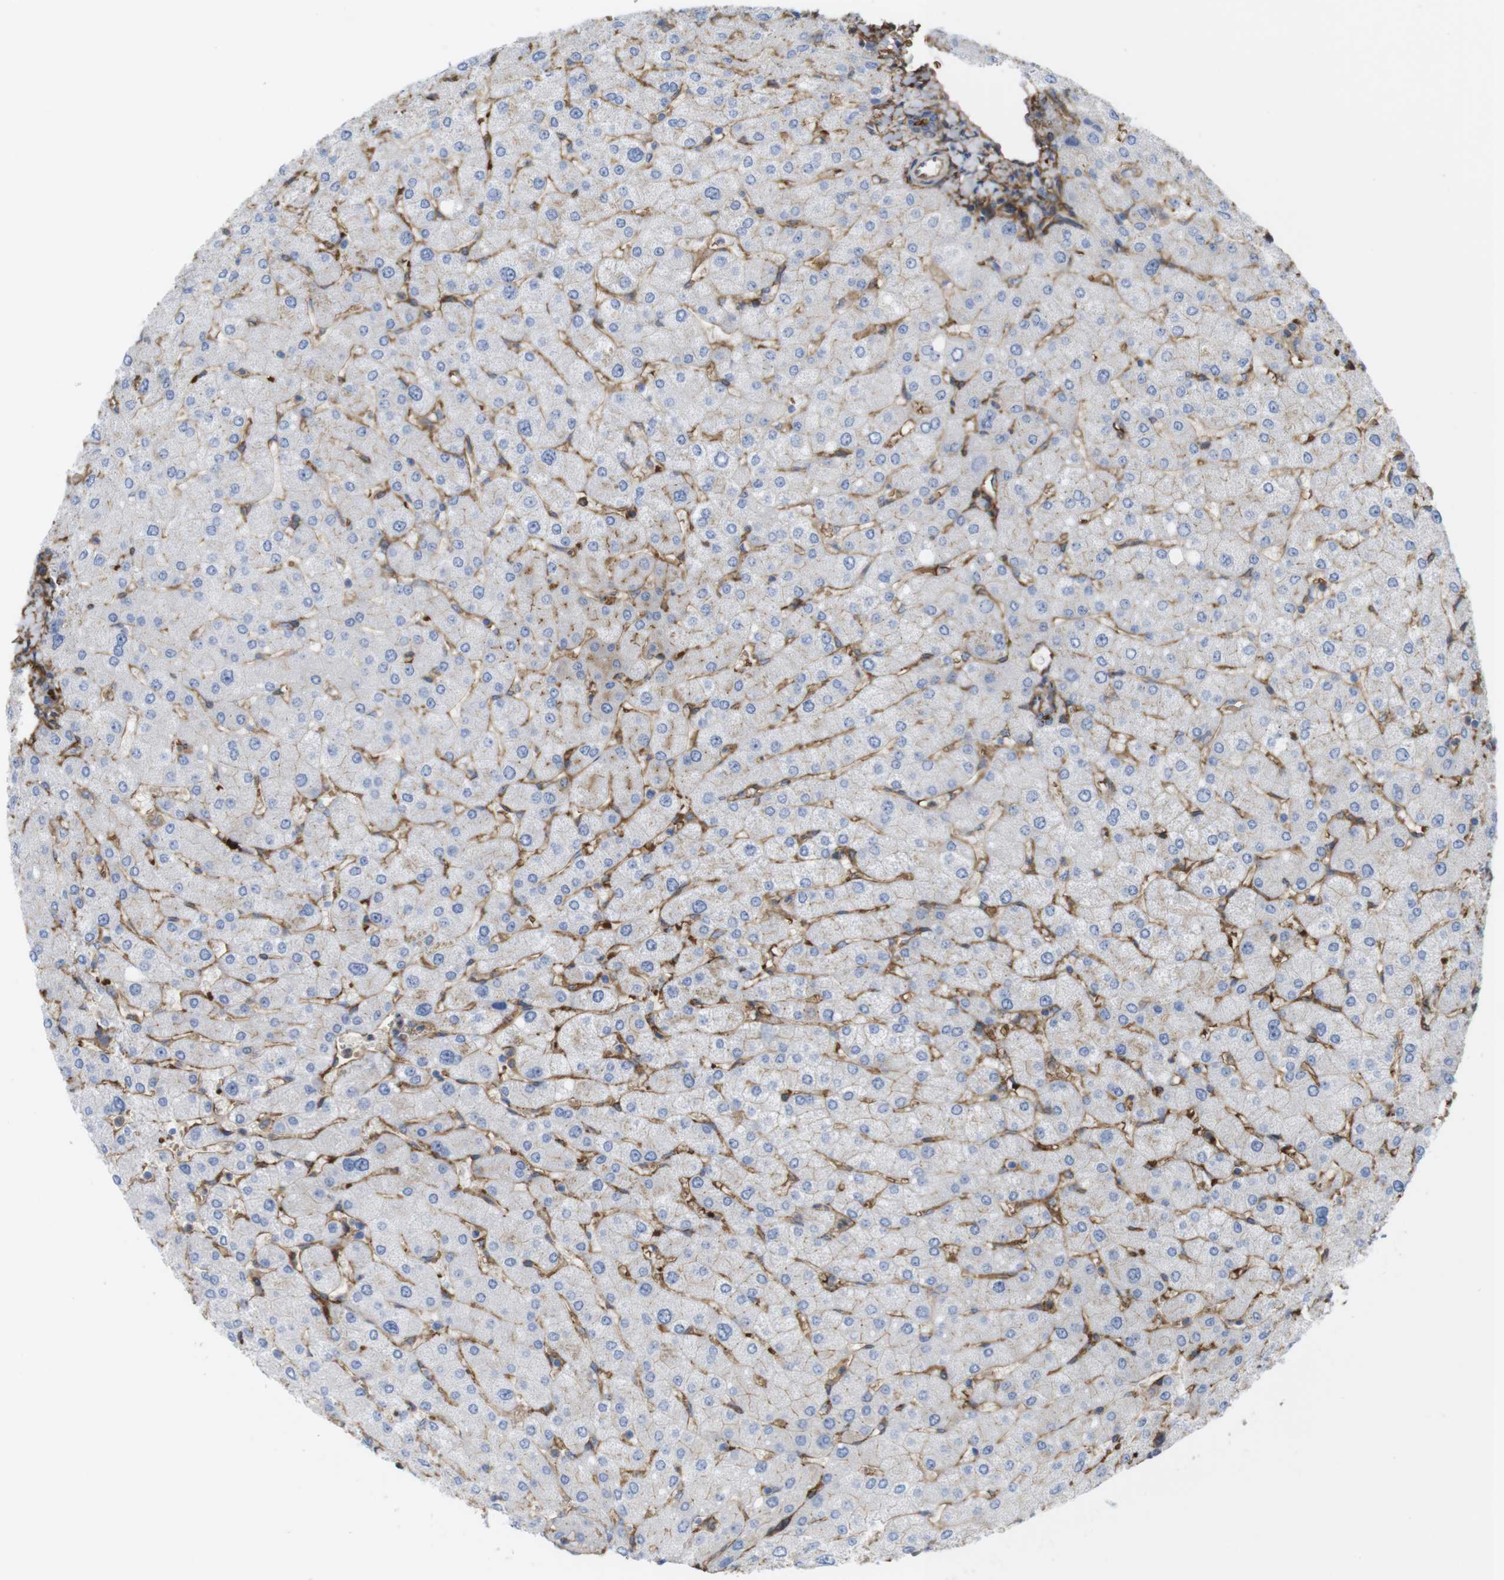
{"staining": {"intensity": "moderate", "quantity": "25%-75%", "location": "cytoplasmic/membranous"}, "tissue": "liver", "cell_type": "Cholangiocytes", "image_type": "normal", "snomed": [{"axis": "morphology", "description": "Normal tissue, NOS"}, {"axis": "topography", "description": "Liver"}], "caption": "IHC histopathology image of benign liver: human liver stained using IHC shows medium levels of moderate protein expression localized specifically in the cytoplasmic/membranous of cholangiocytes, appearing as a cytoplasmic/membranous brown color.", "gene": "CYBRD1", "patient": {"sex": "male", "age": 55}}